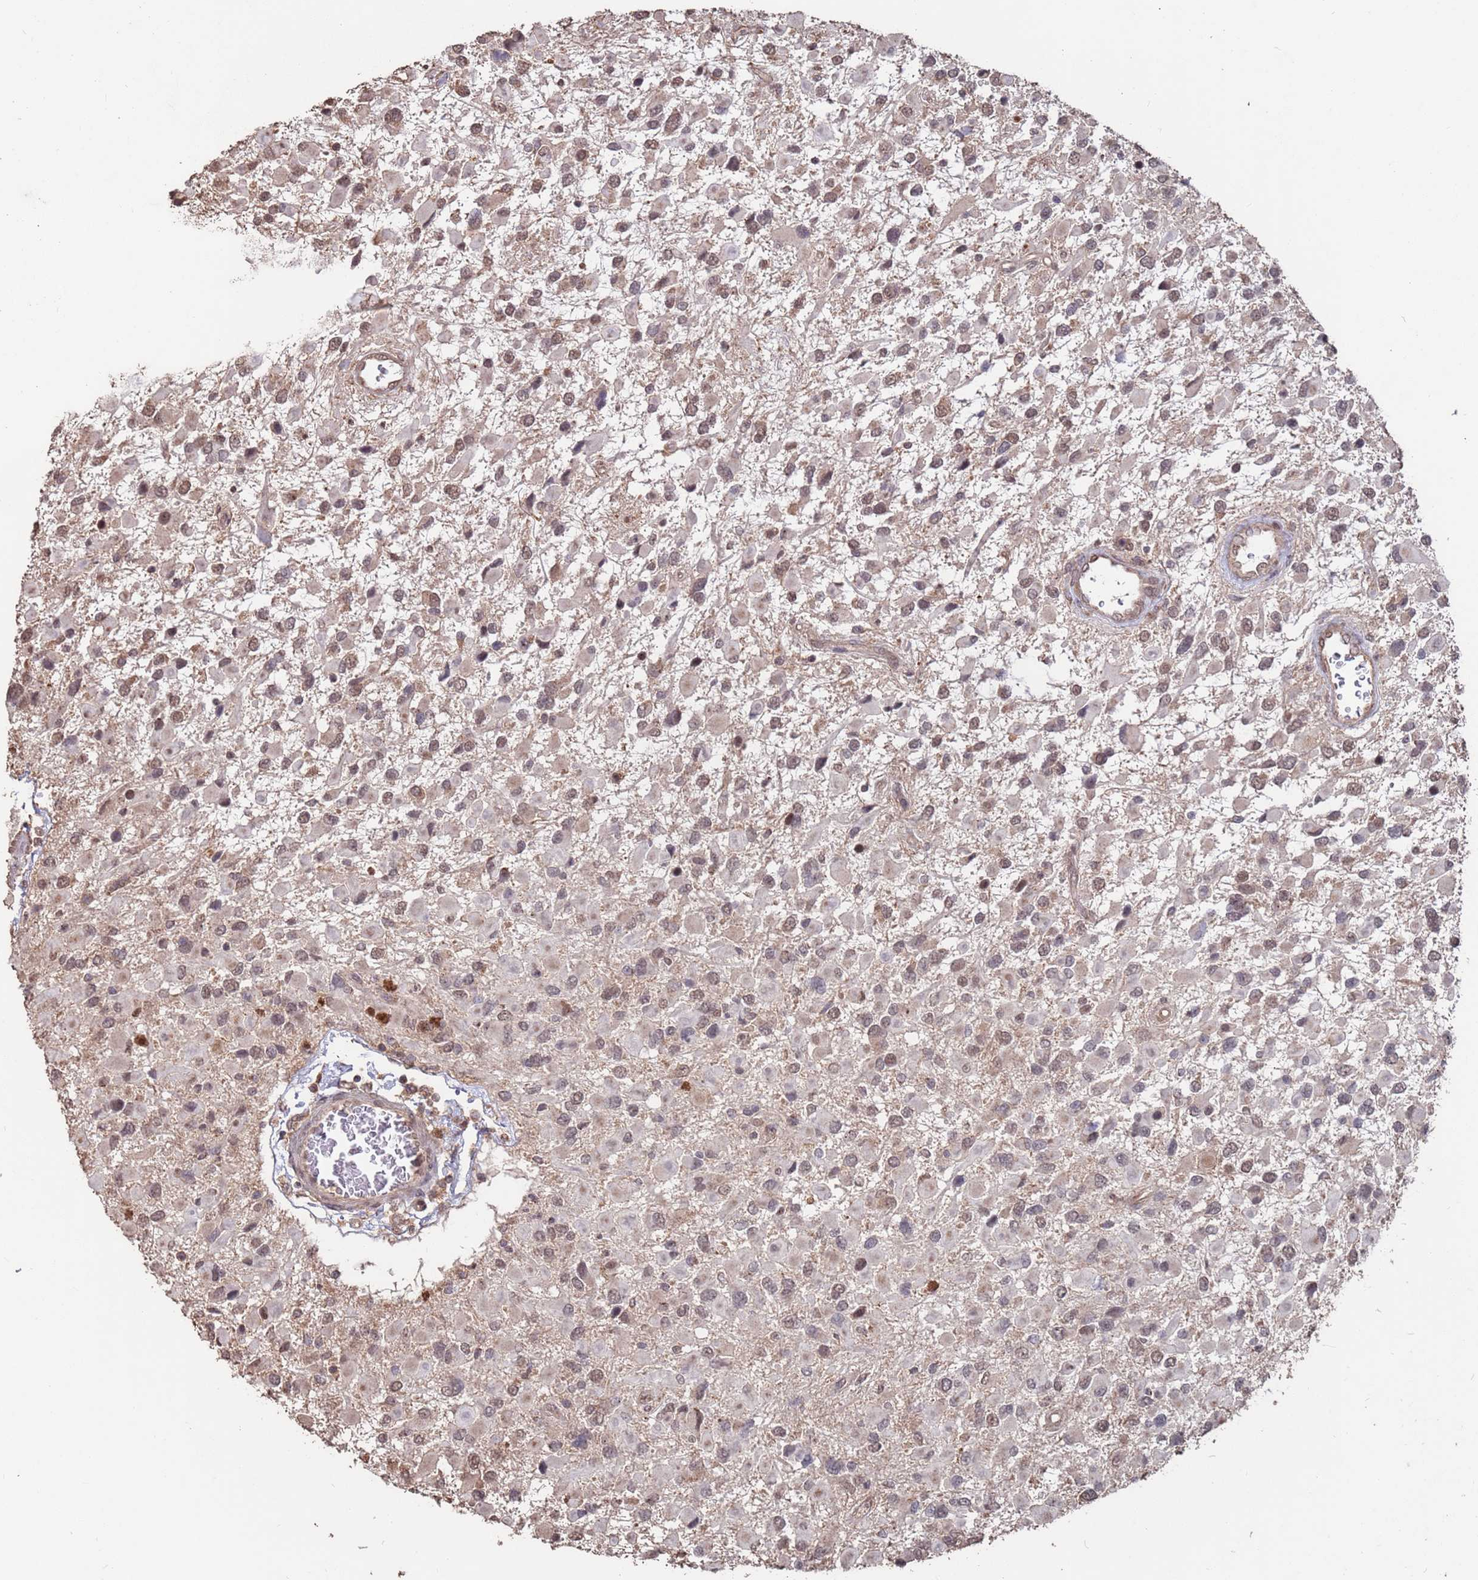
{"staining": {"intensity": "weak", "quantity": "25%-75%", "location": "nuclear"}, "tissue": "glioma", "cell_type": "Tumor cells", "image_type": "cancer", "snomed": [{"axis": "morphology", "description": "Glioma, malignant, High grade"}, {"axis": "topography", "description": "Brain"}], "caption": "Immunohistochemistry (IHC) staining of glioma, which exhibits low levels of weak nuclear expression in approximately 25%-75% of tumor cells indicating weak nuclear protein positivity. The staining was performed using DAB (3,3'-diaminobenzidine) (brown) for protein detection and nuclei were counterstained in hematoxylin (blue).", "gene": "PRR7", "patient": {"sex": "male", "age": 53}}